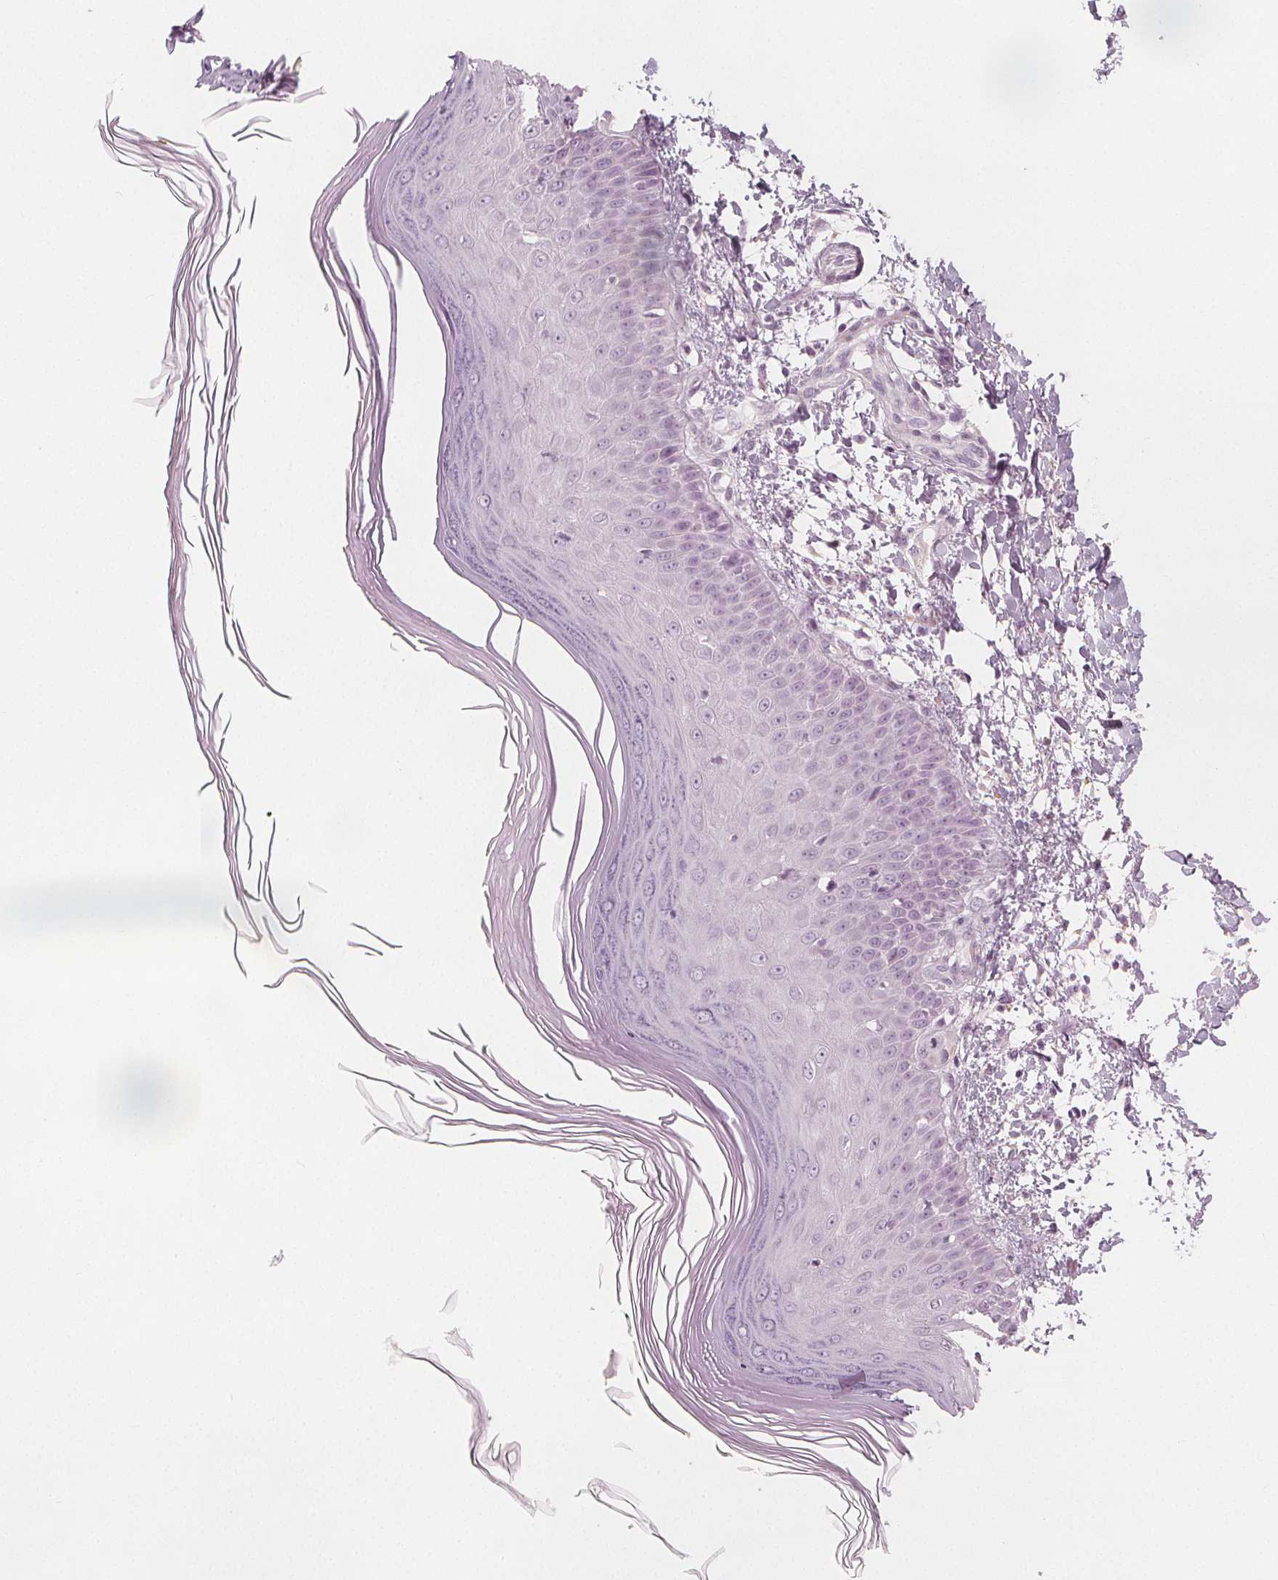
{"staining": {"intensity": "negative", "quantity": "none", "location": "none"}, "tissue": "skin", "cell_type": "Fibroblasts", "image_type": "normal", "snomed": [{"axis": "morphology", "description": "Normal tissue, NOS"}, {"axis": "topography", "description": "Skin"}], "caption": "This histopathology image is of unremarkable skin stained with immunohistochemistry (IHC) to label a protein in brown with the nuclei are counter-stained blue. There is no expression in fibroblasts.", "gene": "MAP1A", "patient": {"sex": "female", "age": 62}}